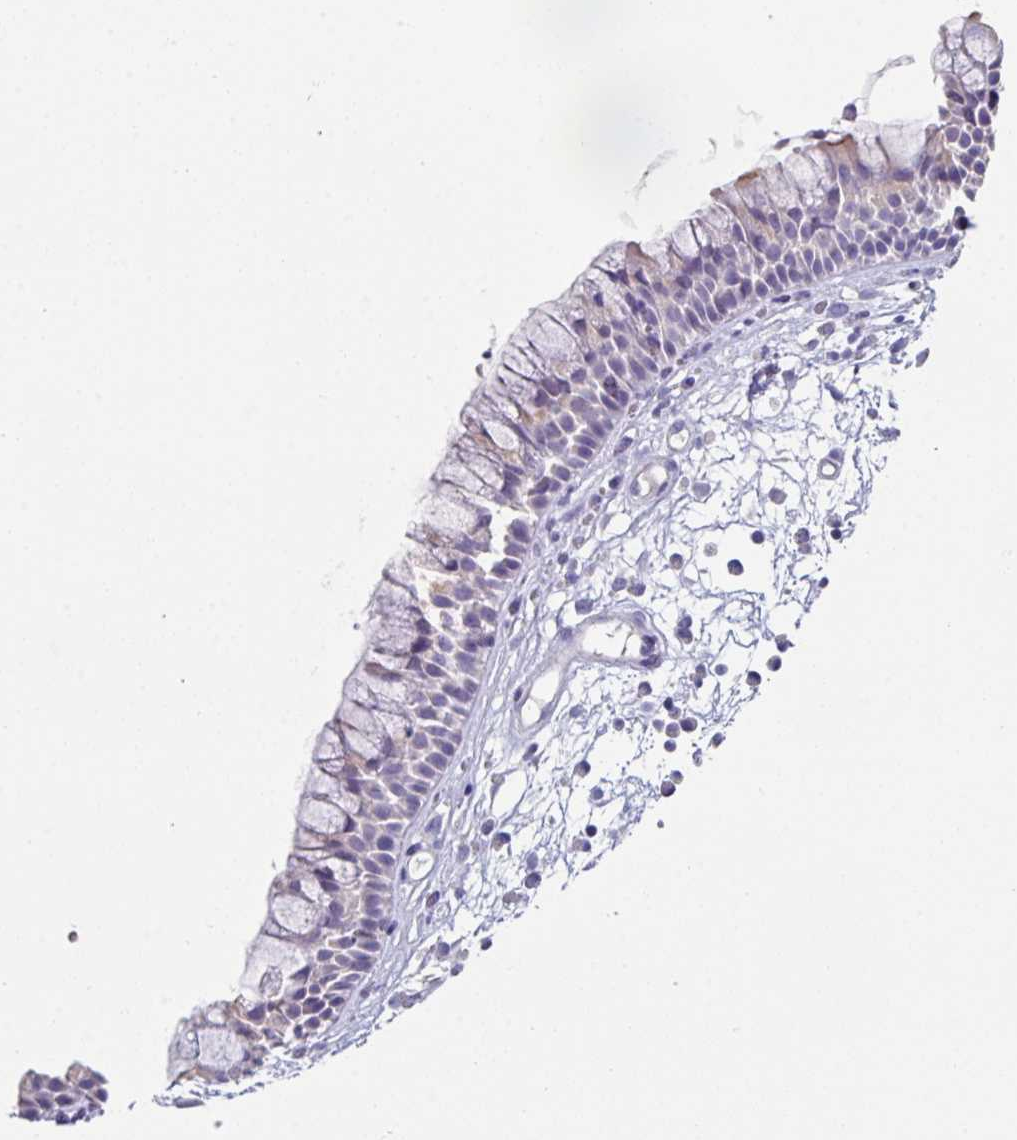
{"staining": {"intensity": "moderate", "quantity": "<25%", "location": "cytoplasmic/membranous"}, "tissue": "nasopharynx", "cell_type": "Respiratory epithelial cells", "image_type": "normal", "snomed": [{"axis": "morphology", "description": "Normal tissue, NOS"}, {"axis": "topography", "description": "Nasopharynx"}], "caption": "The image exhibits immunohistochemical staining of unremarkable nasopharynx. There is moderate cytoplasmic/membranous expression is present in about <25% of respiratory epithelial cells.", "gene": "SLC44A4", "patient": {"sex": "male", "age": 56}}